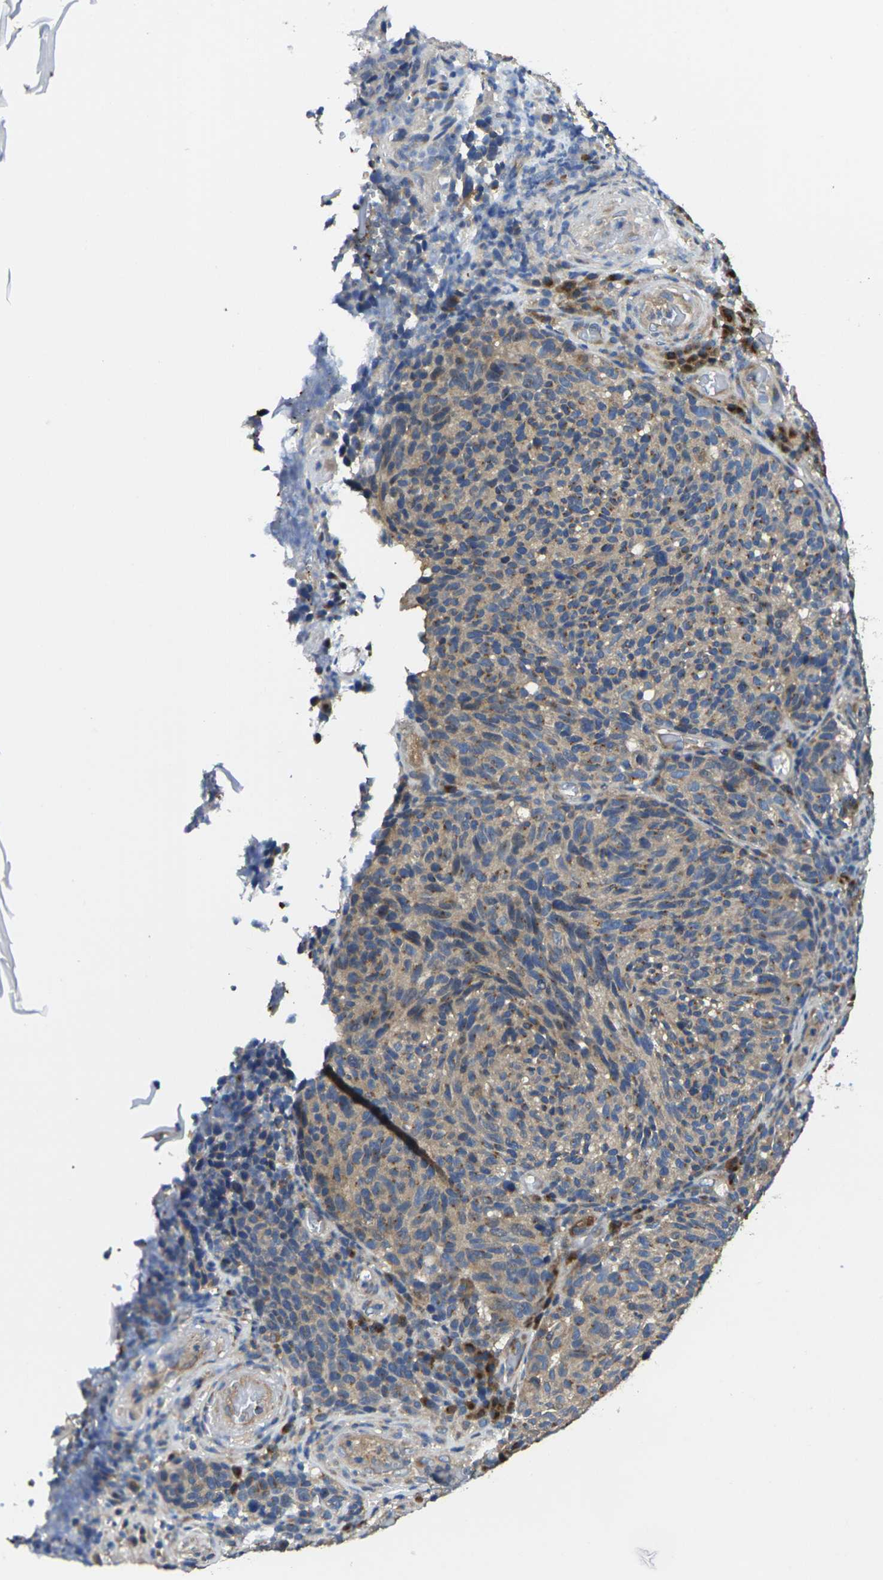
{"staining": {"intensity": "weak", "quantity": ">75%", "location": "cytoplasmic/membranous"}, "tissue": "melanoma", "cell_type": "Tumor cells", "image_type": "cancer", "snomed": [{"axis": "morphology", "description": "Malignant melanoma, NOS"}, {"axis": "topography", "description": "Skin"}], "caption": "About >75% of tumor cells in malignant melanoma display weak cytoplasmic/membranous protein expression as visualized by brown immunohistochemical staining.", "gene": "TMCC2", "patient": {"sex": "female", "age": 73}}